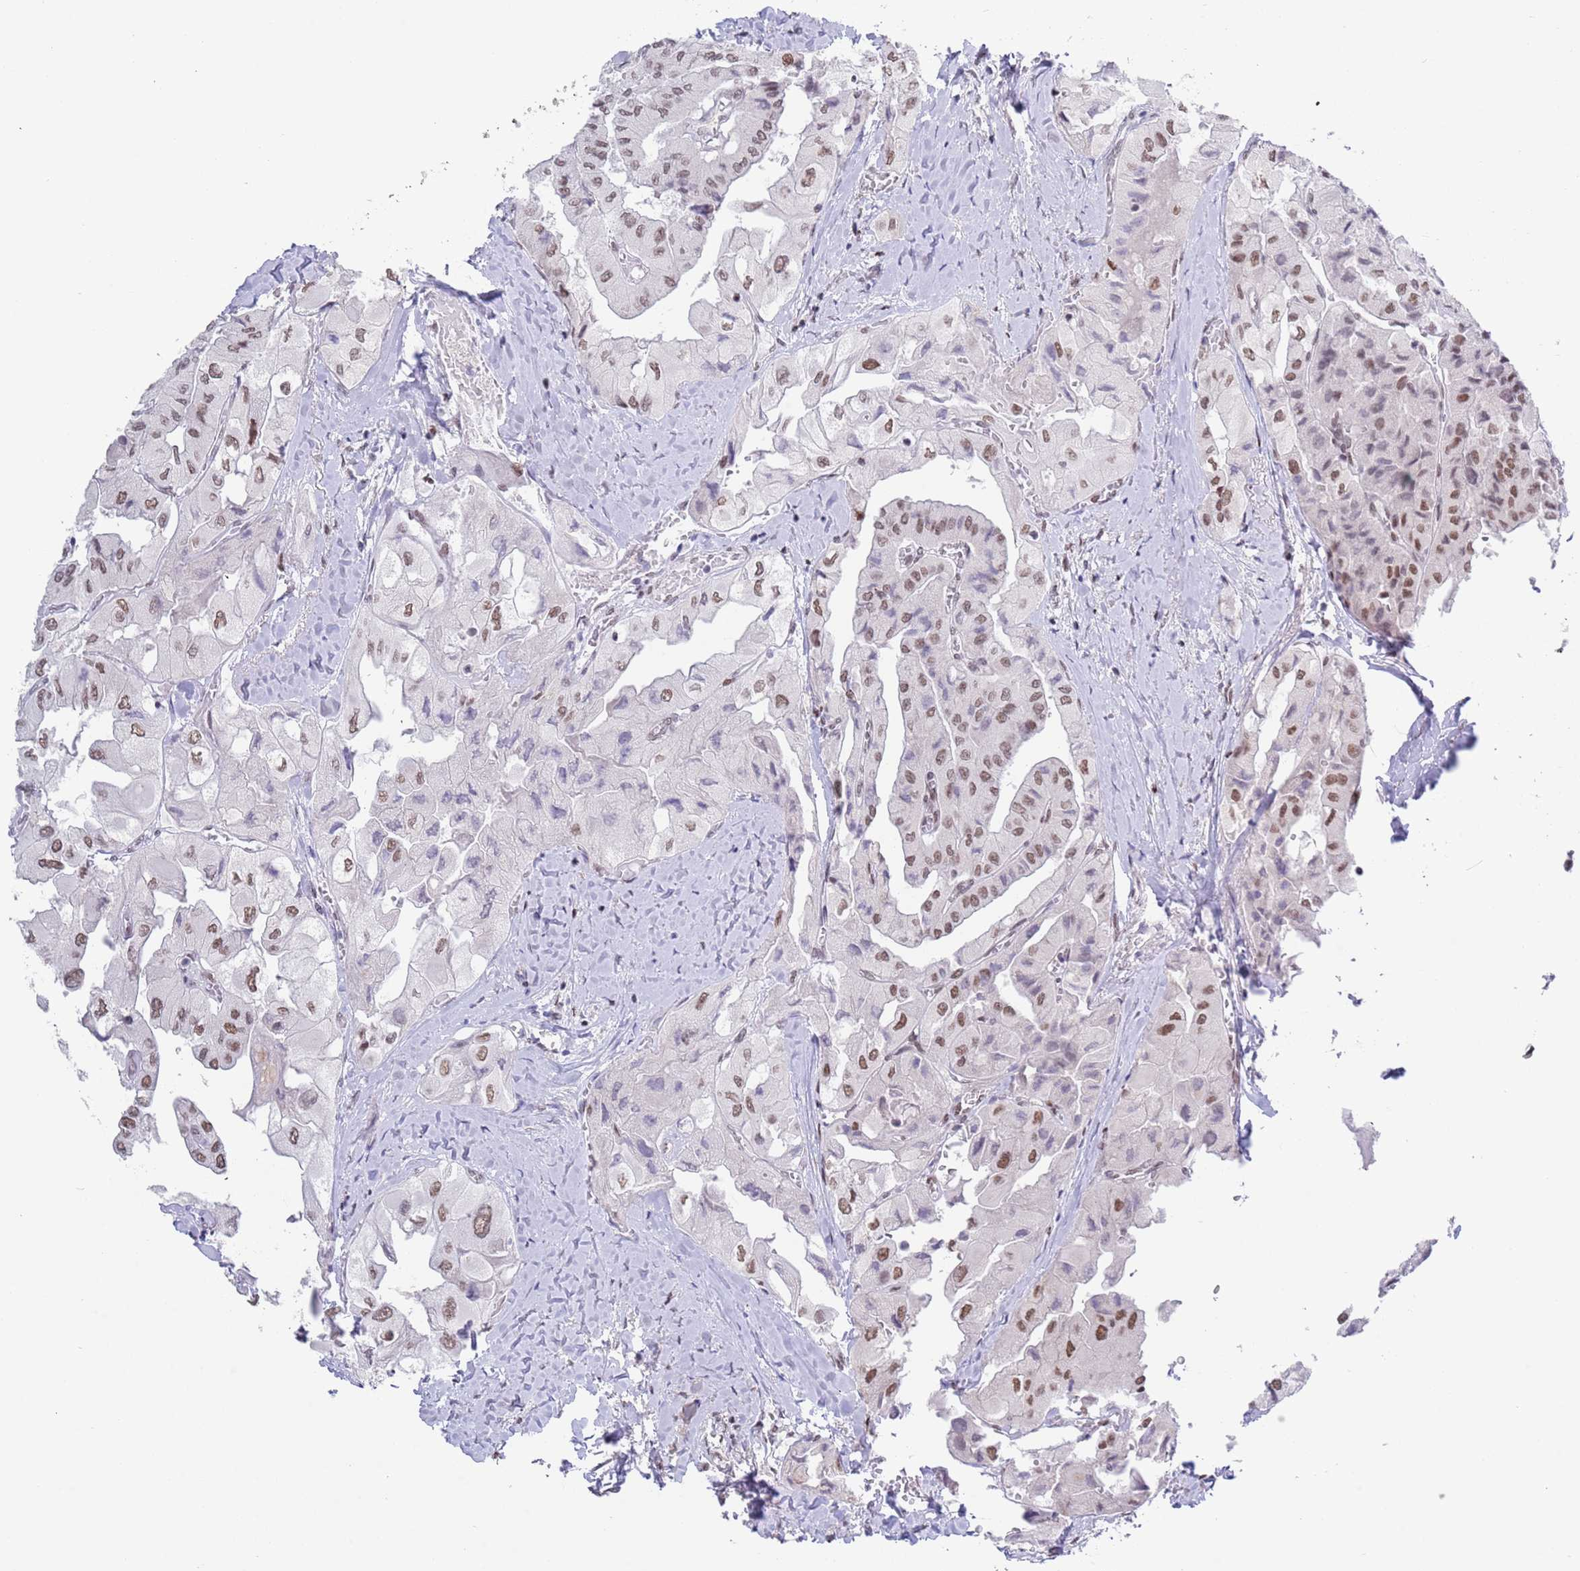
{"staining": {"intensity": "moderate", "quantity": ">75%", "location": "nuclear"}, "tissue": "thyroid cancer", "cell_type": "Tumor cells", "image_type": "cancer", "snomed": [{"axis": "morphology", "description": "Normal tissue, NOS"}, {"axis": "morphology", "description": "Papillary adenocarcinoma, NOS"}, {"axis": "topography", "description": "Thyroid gland"}], "caption": "Papillary adenocarcinoma (thyroid) stained for a protein (brown) exhibits moderate nuclear positive positivity in about >75% of tumor cells.", "gene": "ZNF382", "patient": {"sex": "female", "age": 59}}